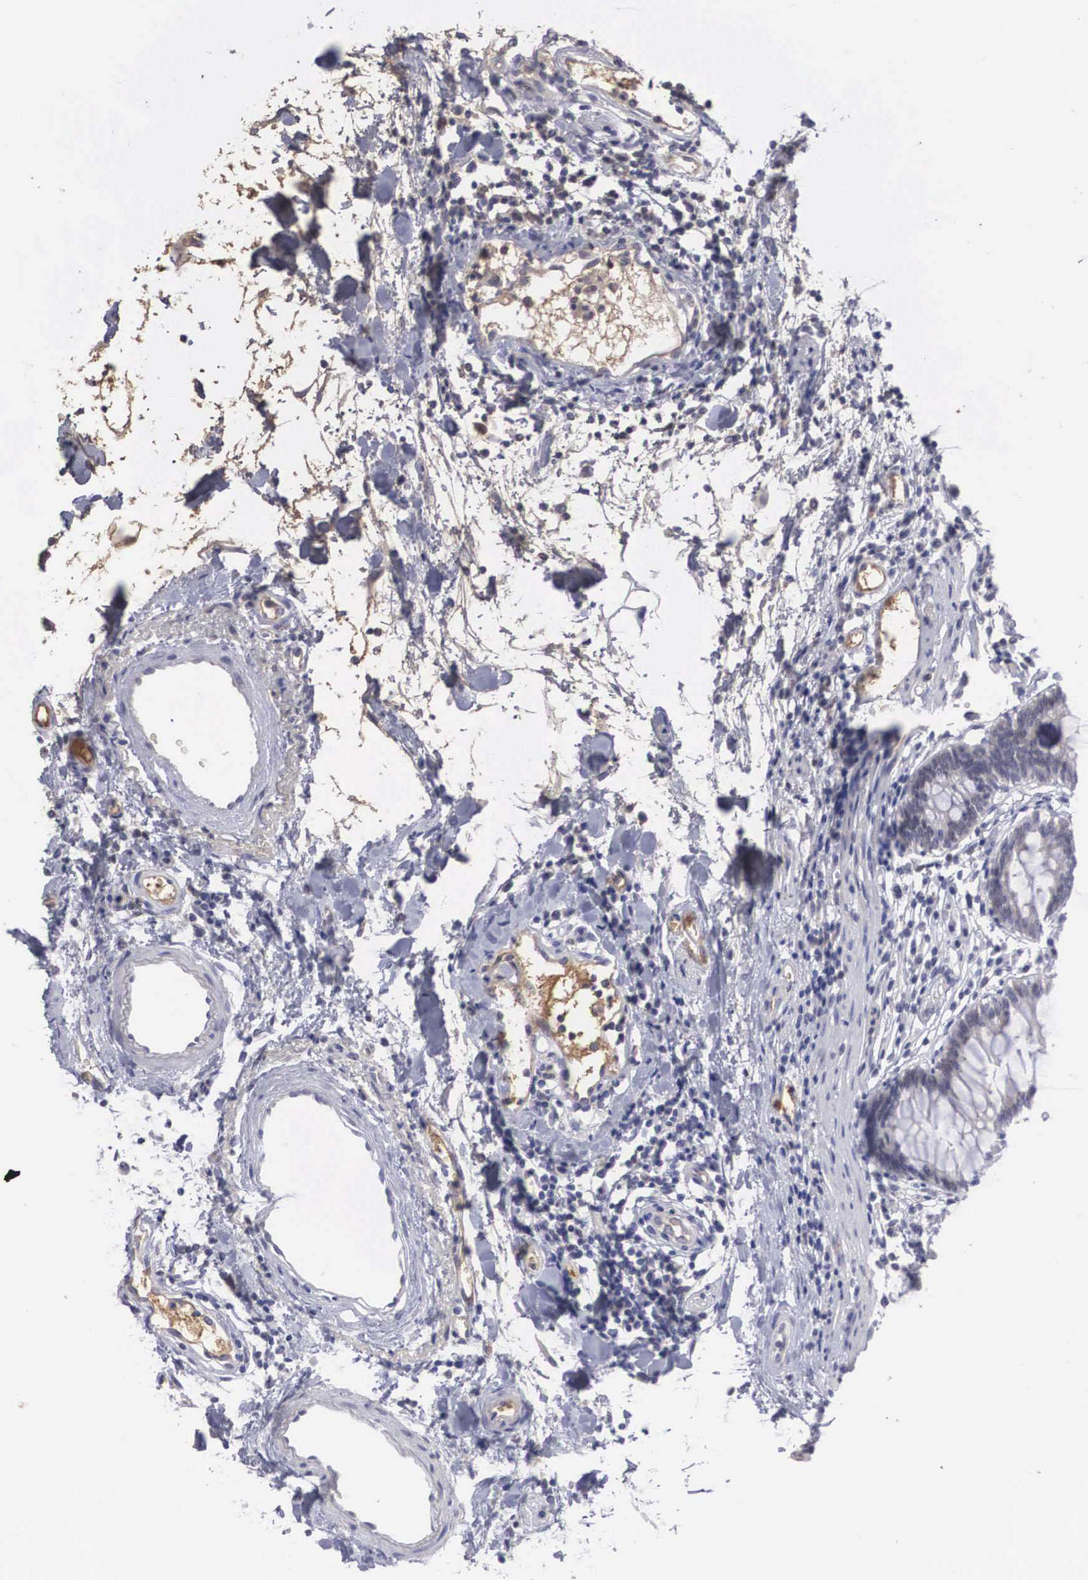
{"staining": {"intensity": "negative", "quantity": "none", "location": "none"}, "tissue": "colon", "cell_type": "Endothelial cells", "image_type": "normal", "snomed": [{"axis": "morphology", "description": "Normal tissue, NOS"}, {"axis": "topography", "description": "Colon"}], "caption": "Micrograph shows no protein expression in endothelial cells of unremarkable colon. (DAB immunohistochemistry with hematoxylin counter stain).", "gene": "RBPJ", "patient": {"sex": "female", "age": 55}}